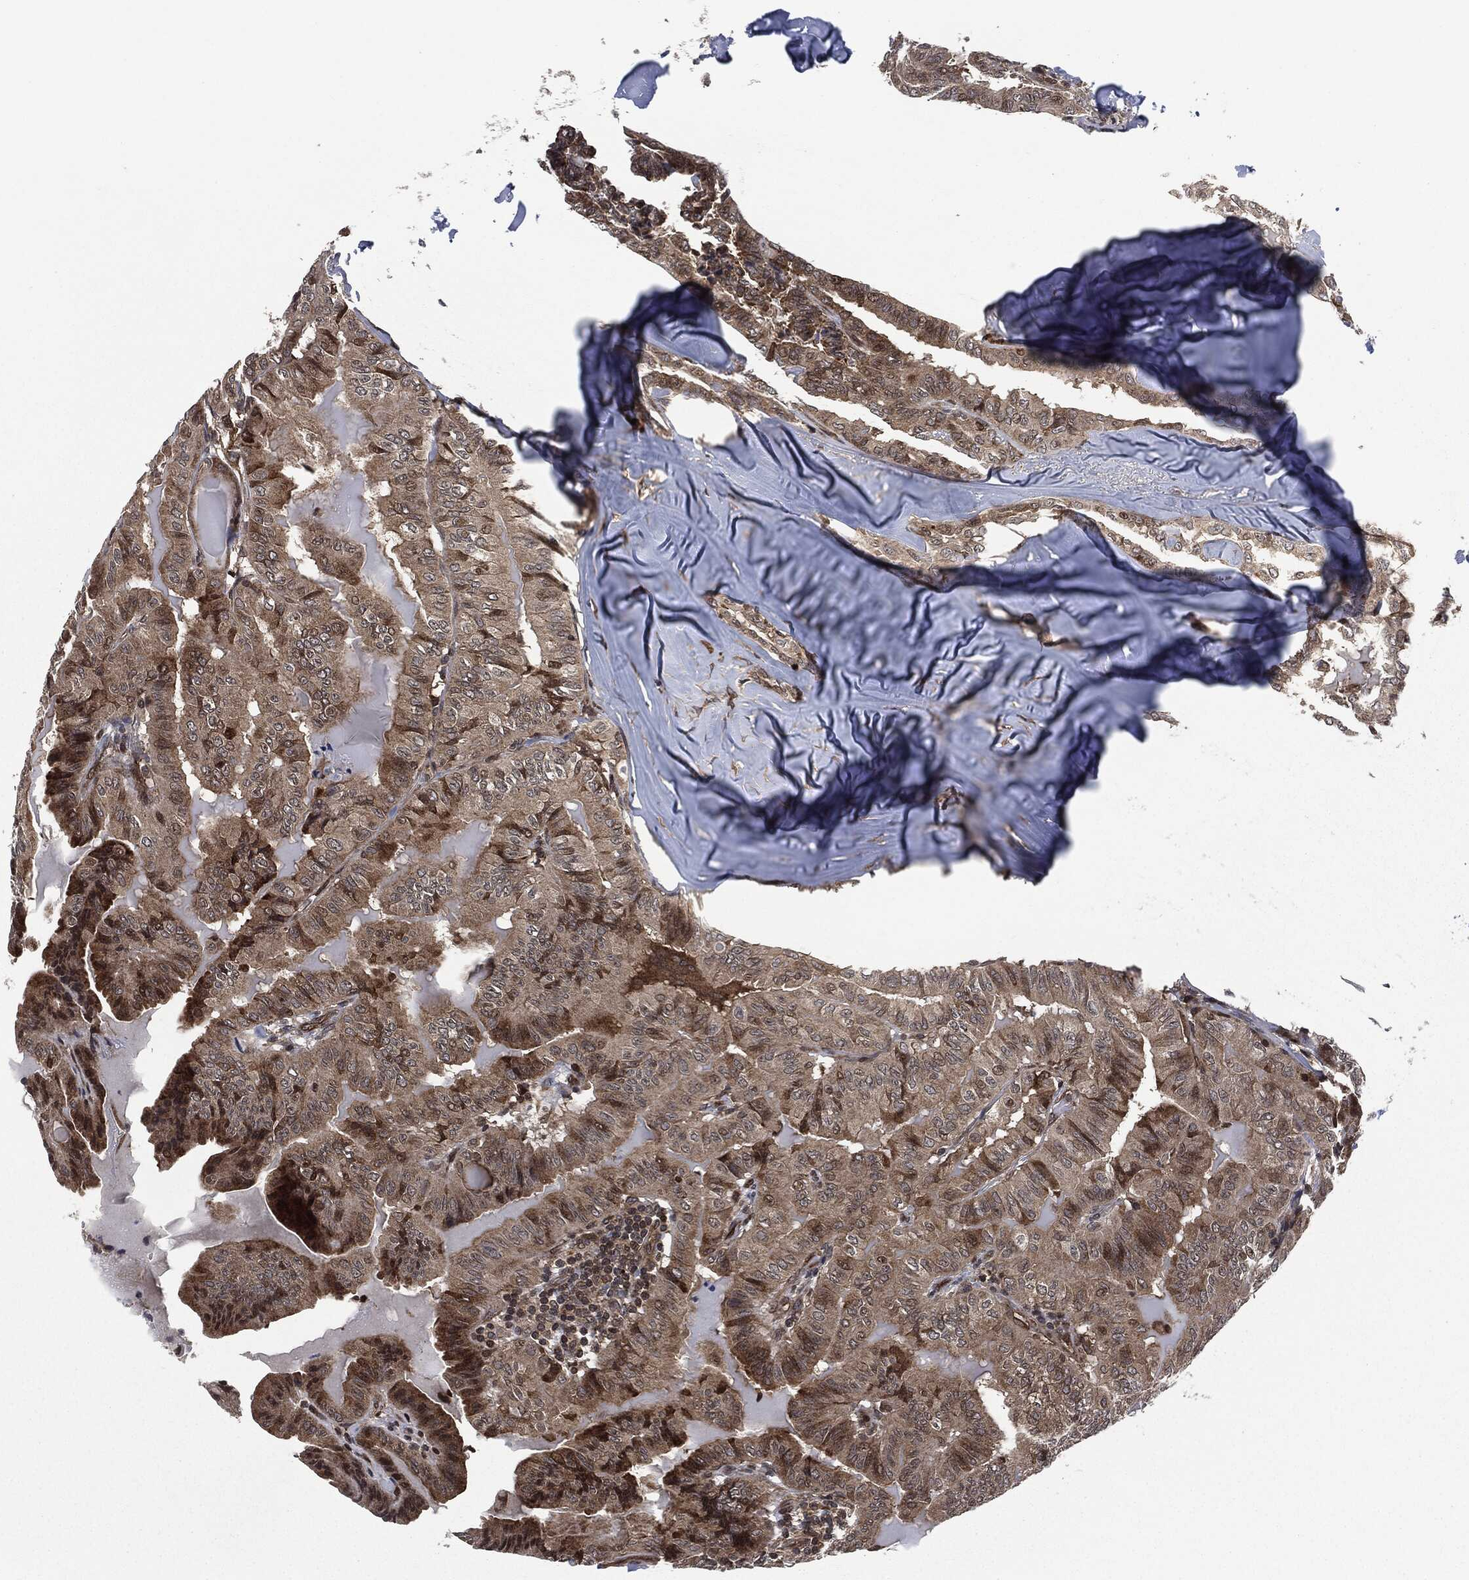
{"staining": {"intensity": "strong", "quantity": "<25%", "location": "cytoplasmic/membranous"}, "tissue": "thyroid cancer", "cell_type": "Tumor cells", "image_type": "cancer", "snomed": [{"axis": "morphology", "description": "Papillary adenocarcinoma, NOS"}, {"axis": "topography", "description": "Thyroid gland"}], "caption": "A high-resolution micrograph shows immunohistochemistry staining of thyroid cancer, which demonstrates strong cytoplasmic/membranous staining in about <25% of tumor cells. (DAB (3,3'-diaminobenzidine) = brown stain, brightfield microscopy at high magnification).", "gene": "HRAS", "patient": {"sex": "female", "age": 68}}